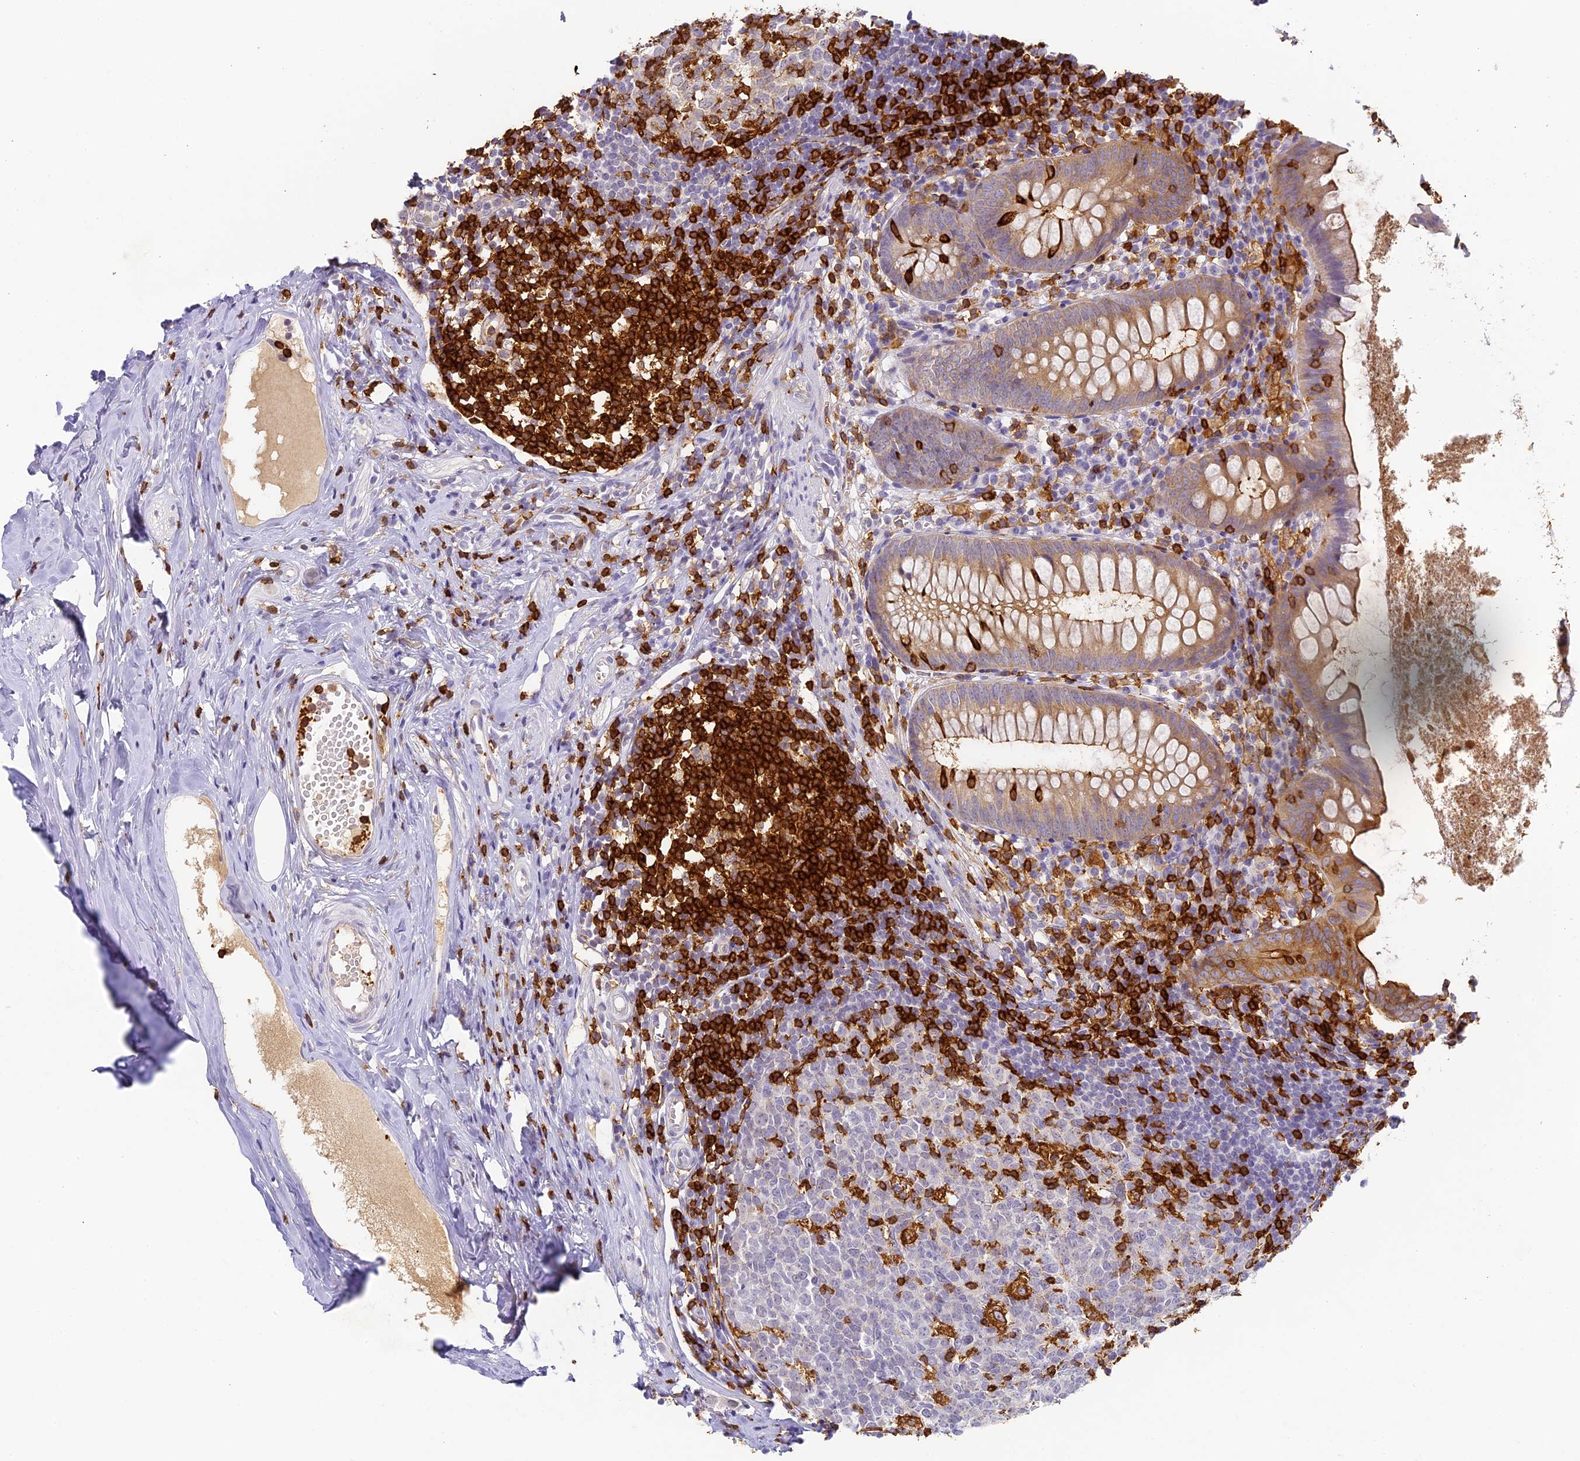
{"staining": {"intensity": "moderate", "quantity": ">75%", "location": "cytoplasmic/membranous"}, "tissue": "appendix", "cell_type": "Glandular cells", "image_type": "normal", "snomed": [{"axis": "morphology", "description": "Normal tissue, NOS"}, {"axis": "topography", "description": "Appendix"}], "caption": "An immunohistochemistry micrograph of unremarkable tissue is shown. Protein staining in brown labels moderate cytoplasmic/membranous positivity in appendix within glandular cells.", "gene": "FYB1", "patient": {"sex": "female", "age": 51}}